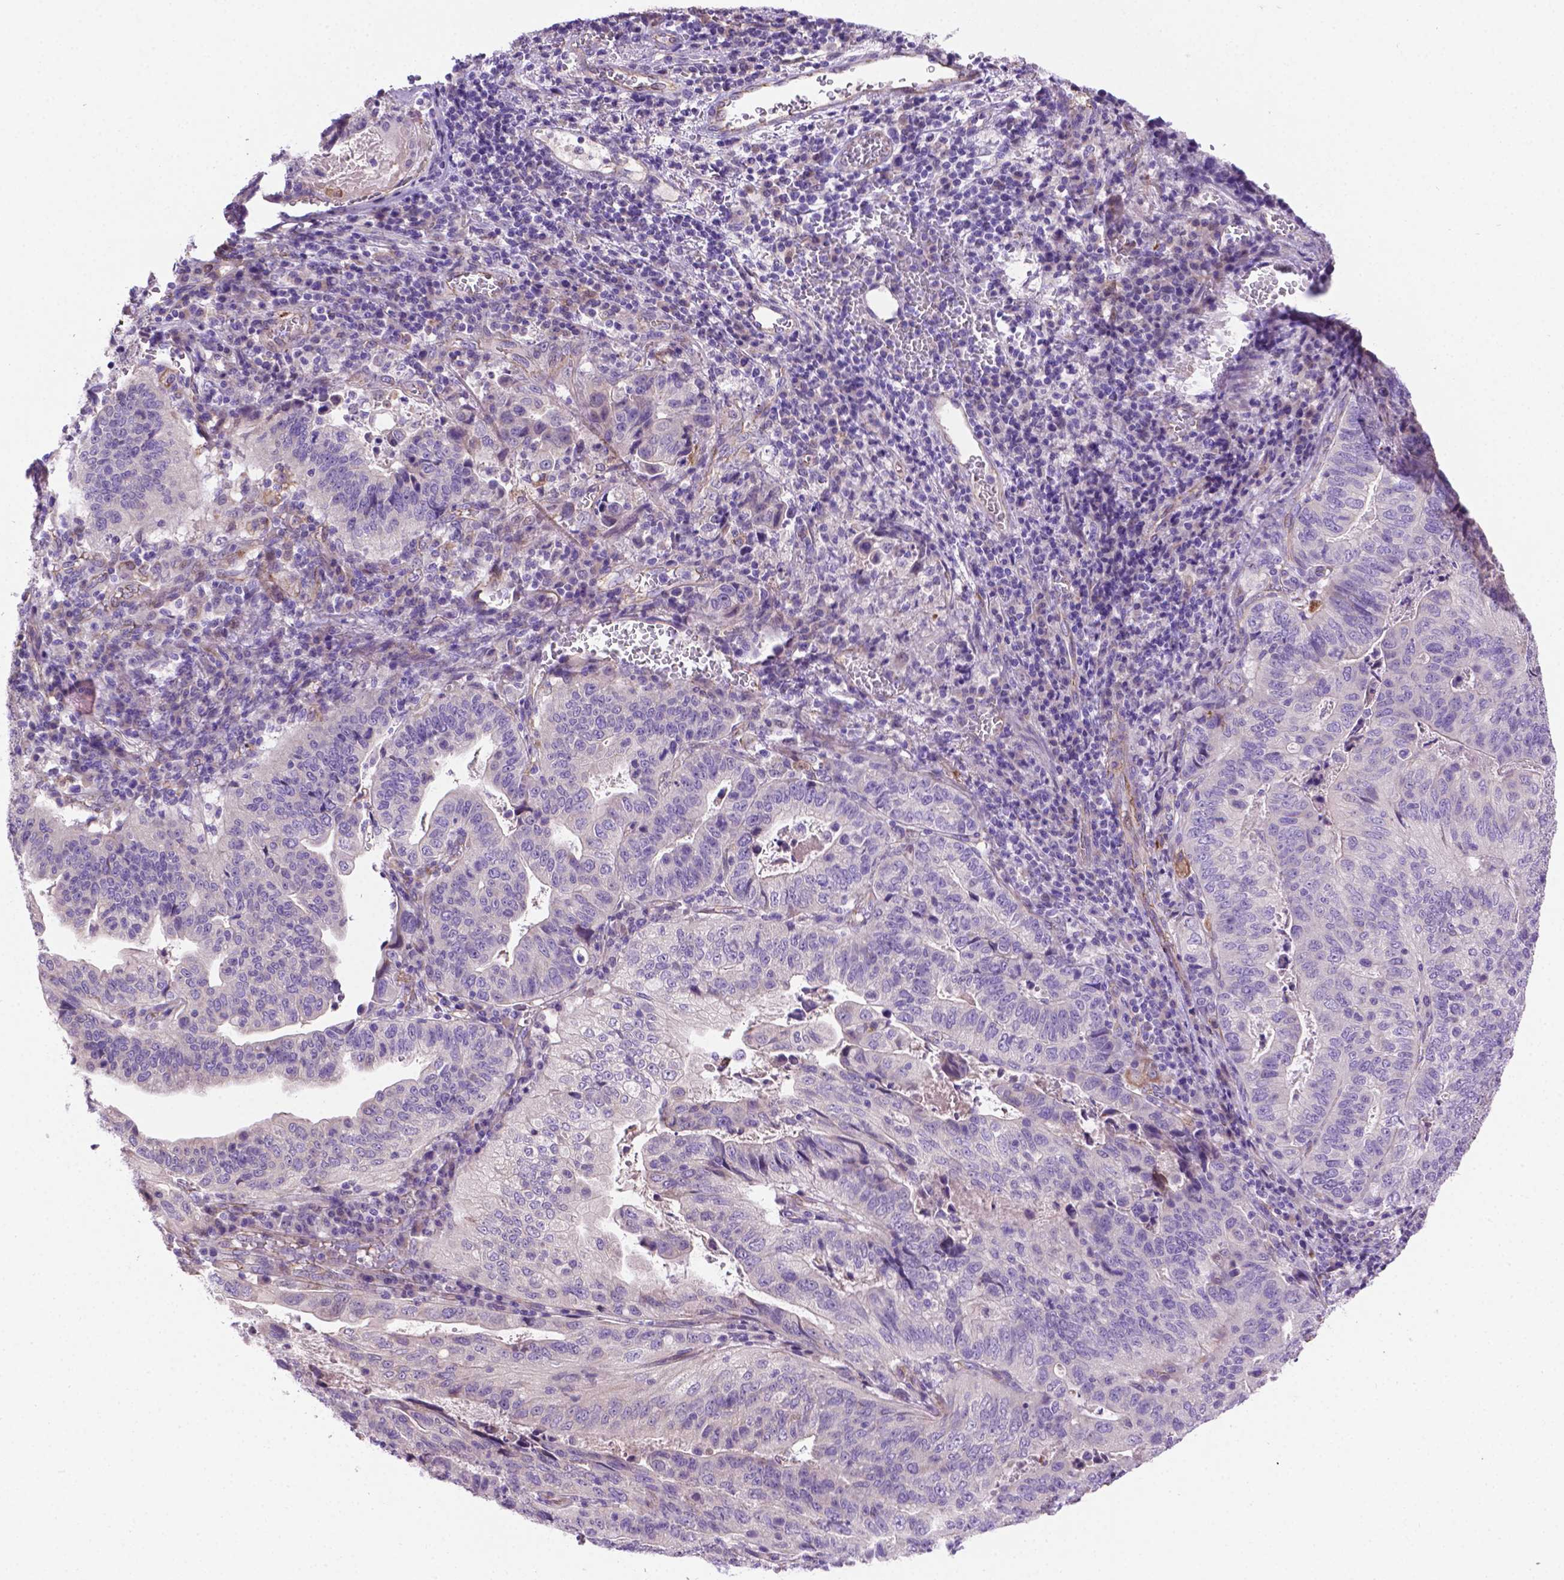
{"staining": {"intensity": "negative", "quantity": "none", "location": "none"}, "tissue": "stomach cancer", "cell_type": "Tumor cells", "image_type": "cancer", "snomed": [{"axis": "morphology", "description": "Adenocarcinoma, NOS"}, {"axis": "topography", "description": "Stomach, upper"}], "caption": "Immunohistochemical staining of stomach adenocarcinoma demonstrates no significant staining in tumor cells.", "gene": "CCER2", "patient": {"sex": "female", "age": 67}}